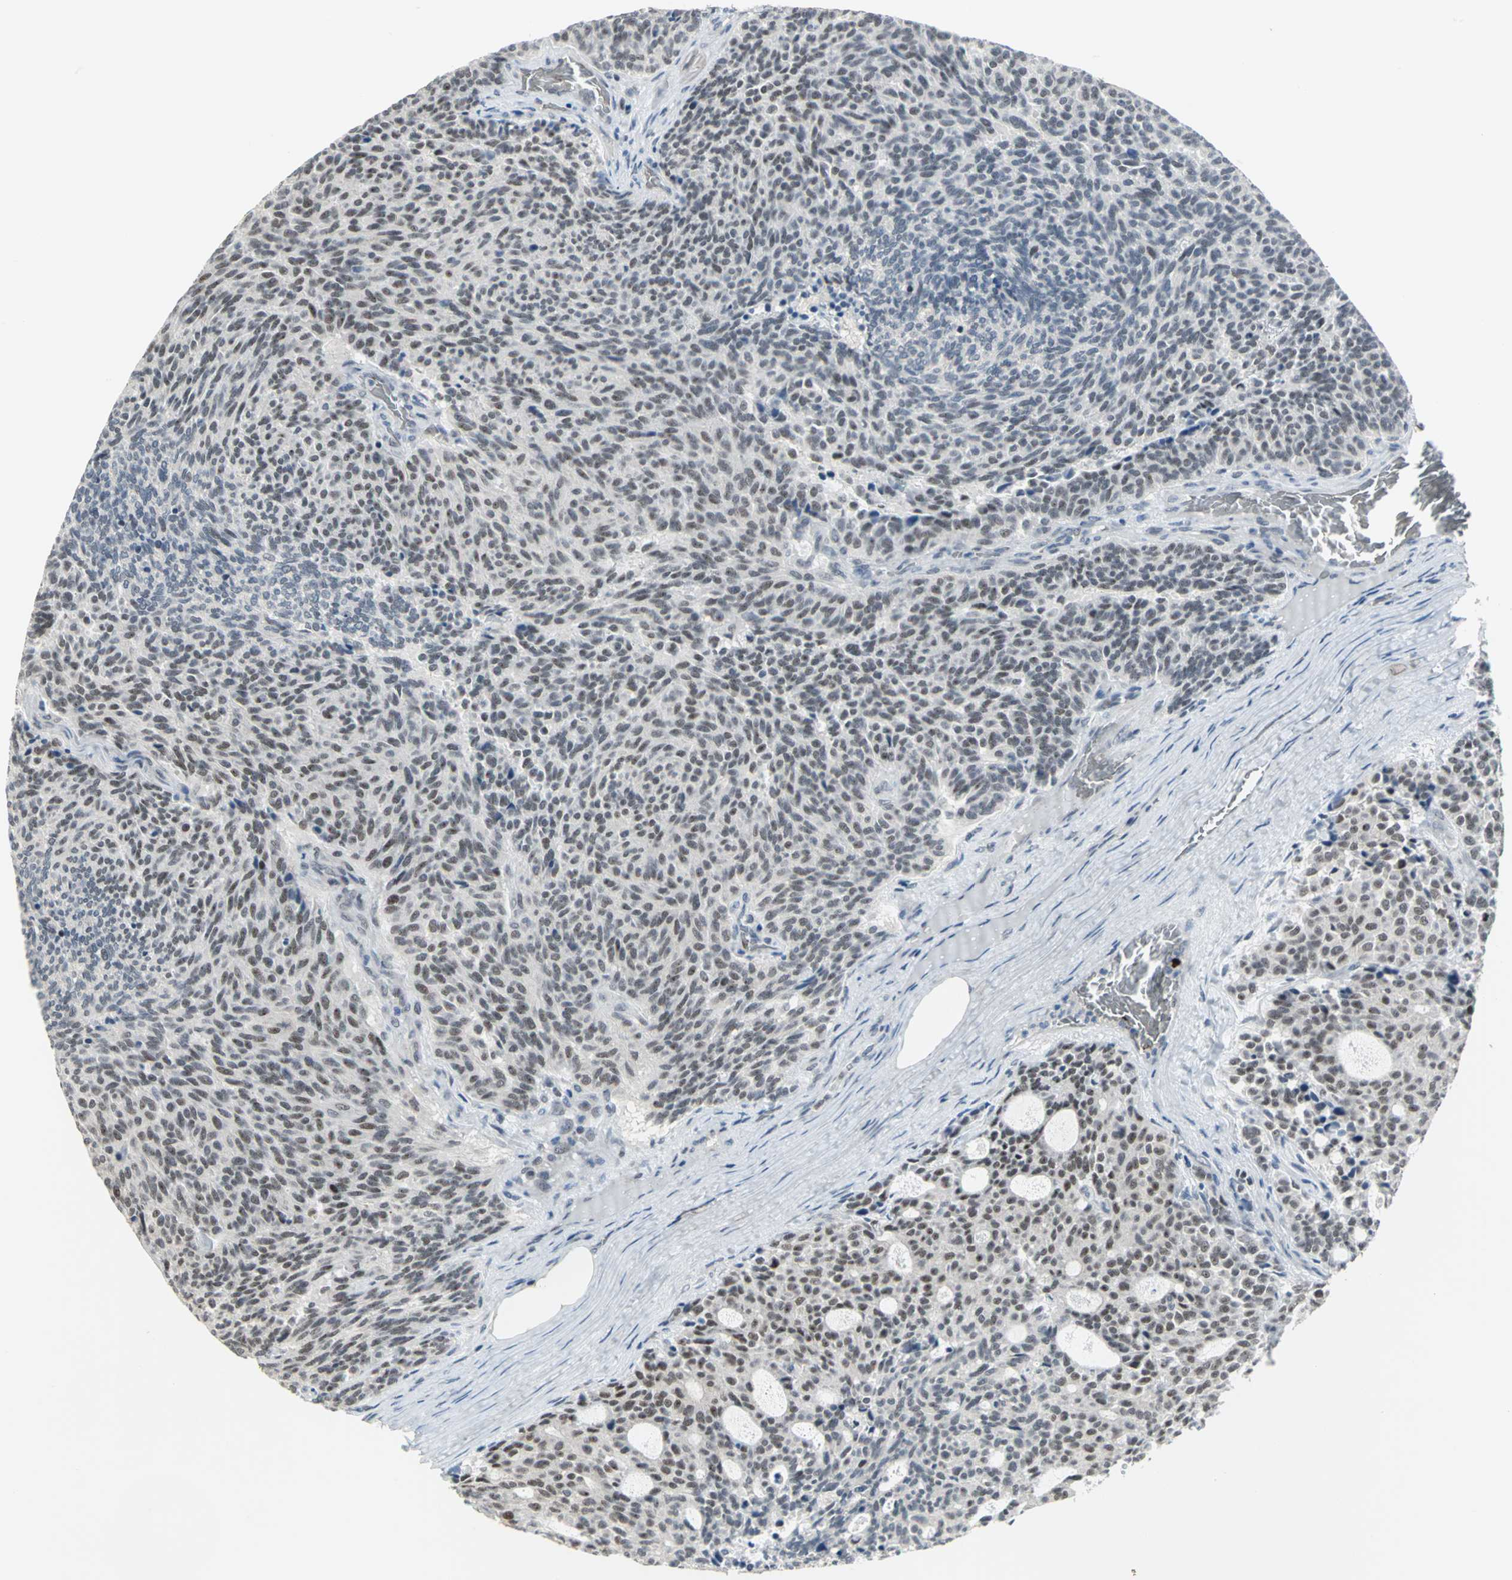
{"staining": {"intensity": "weak", "quantity": ">75%", "location": "nuclear"}, "tissue": "carcinoid", "cell_type": "Tumor cells", "image_type": "cancer", "snomed": [{"axis": "morphology", "description": "Carcinoid, malignant, NOS"}, {"axis": "topography", "description": "Pancreas"}], "caption": "A photomicrograph of carcinoid (malignant) stained for a protein displays weak nuclear brown staining in tumor cells.", "gene": "GLI3", "patient": {"sex": "female", "age": 54}}